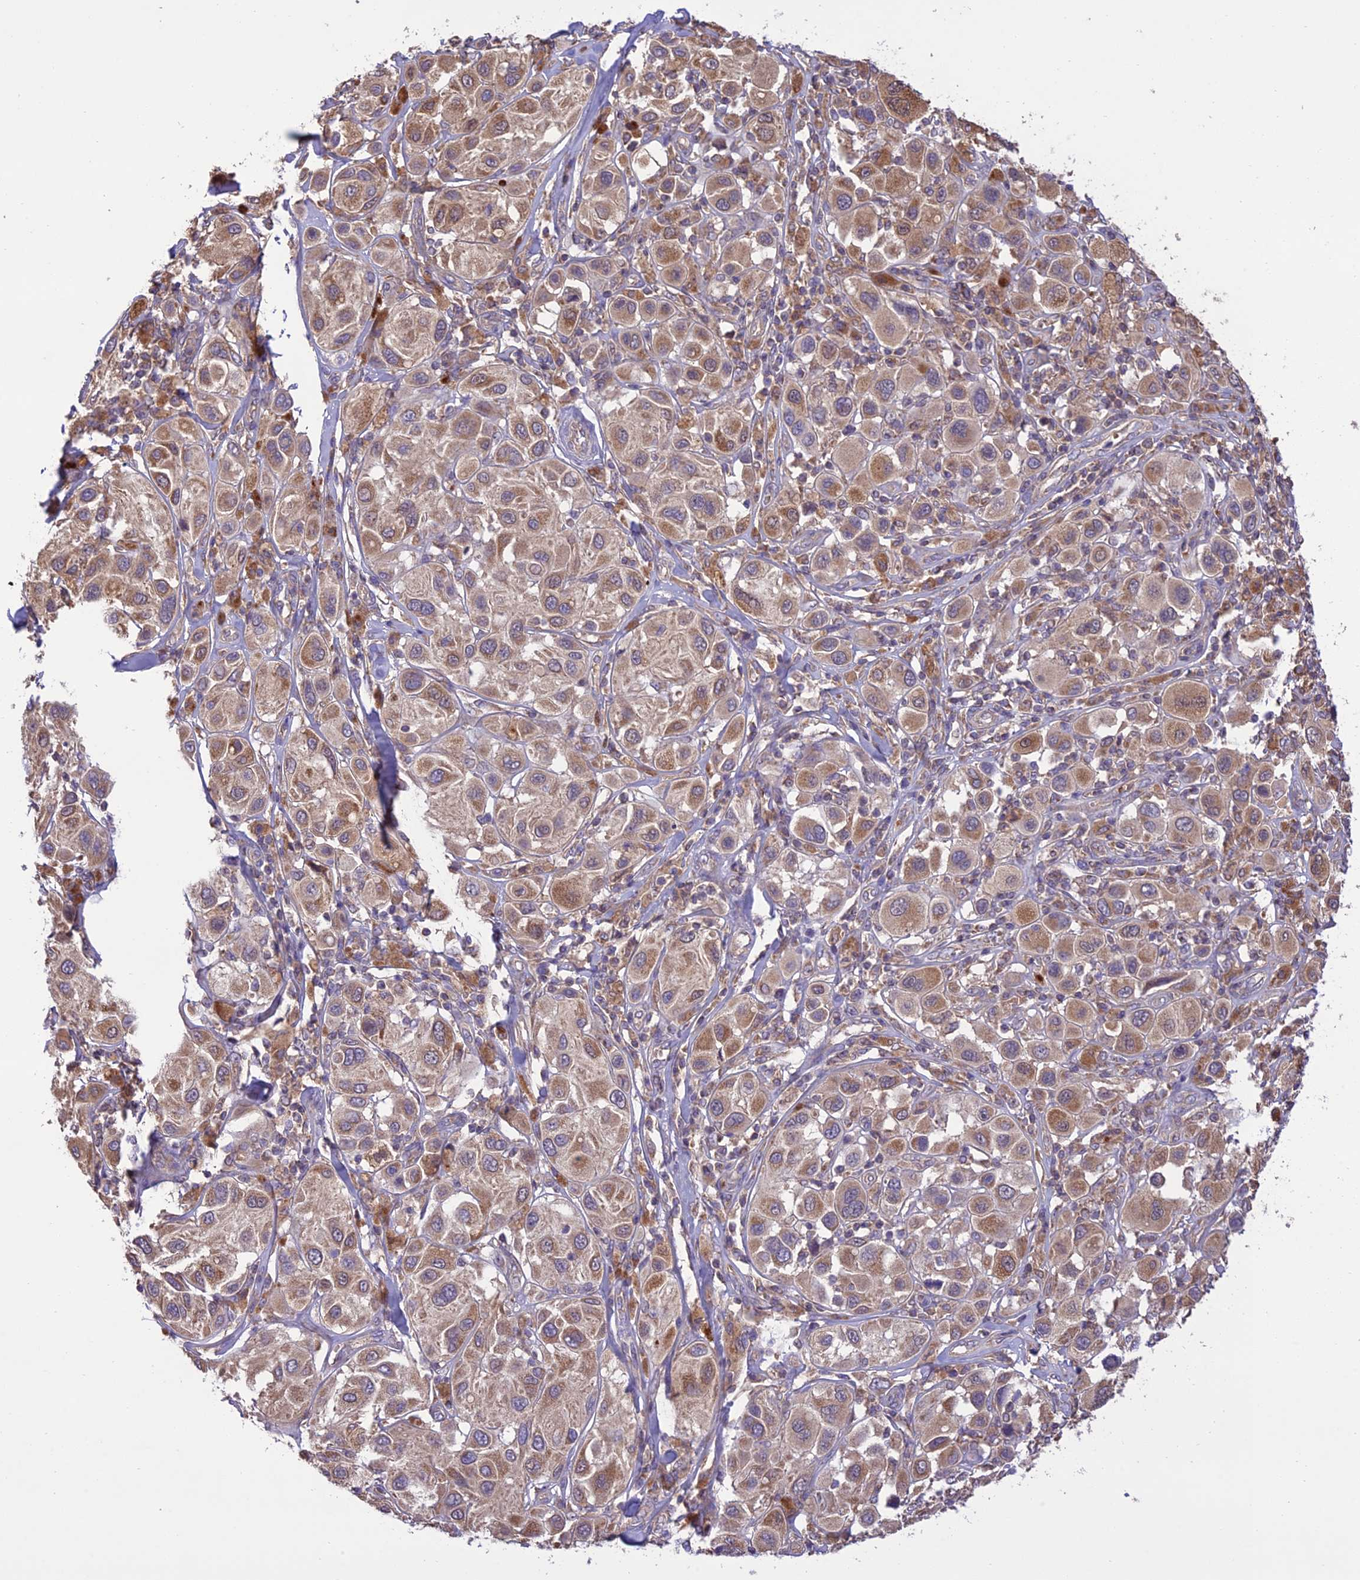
{"staining": {"intensity": "moderate", "quantity": ">75%", "location": "cytoplasmic/membranous"}, "tissue": "melanoma", "cell_type": "Tumor cells", "image_type": "cancer", "snomed": [{"axis": "morphology", "description": "Malignant melanoma, Metastatic site"}, {"axis": "topography", "description": "Skin"}], "caption": "IHC micrograph of human melanoma stained for a protein (brown), which reveals medium levels of moderate cytoplasmic/membranous positivity in approximately >75% of tumor cells.", "gene": "NDUFAF1", "patient": {"sex": "male", "age": 41}}